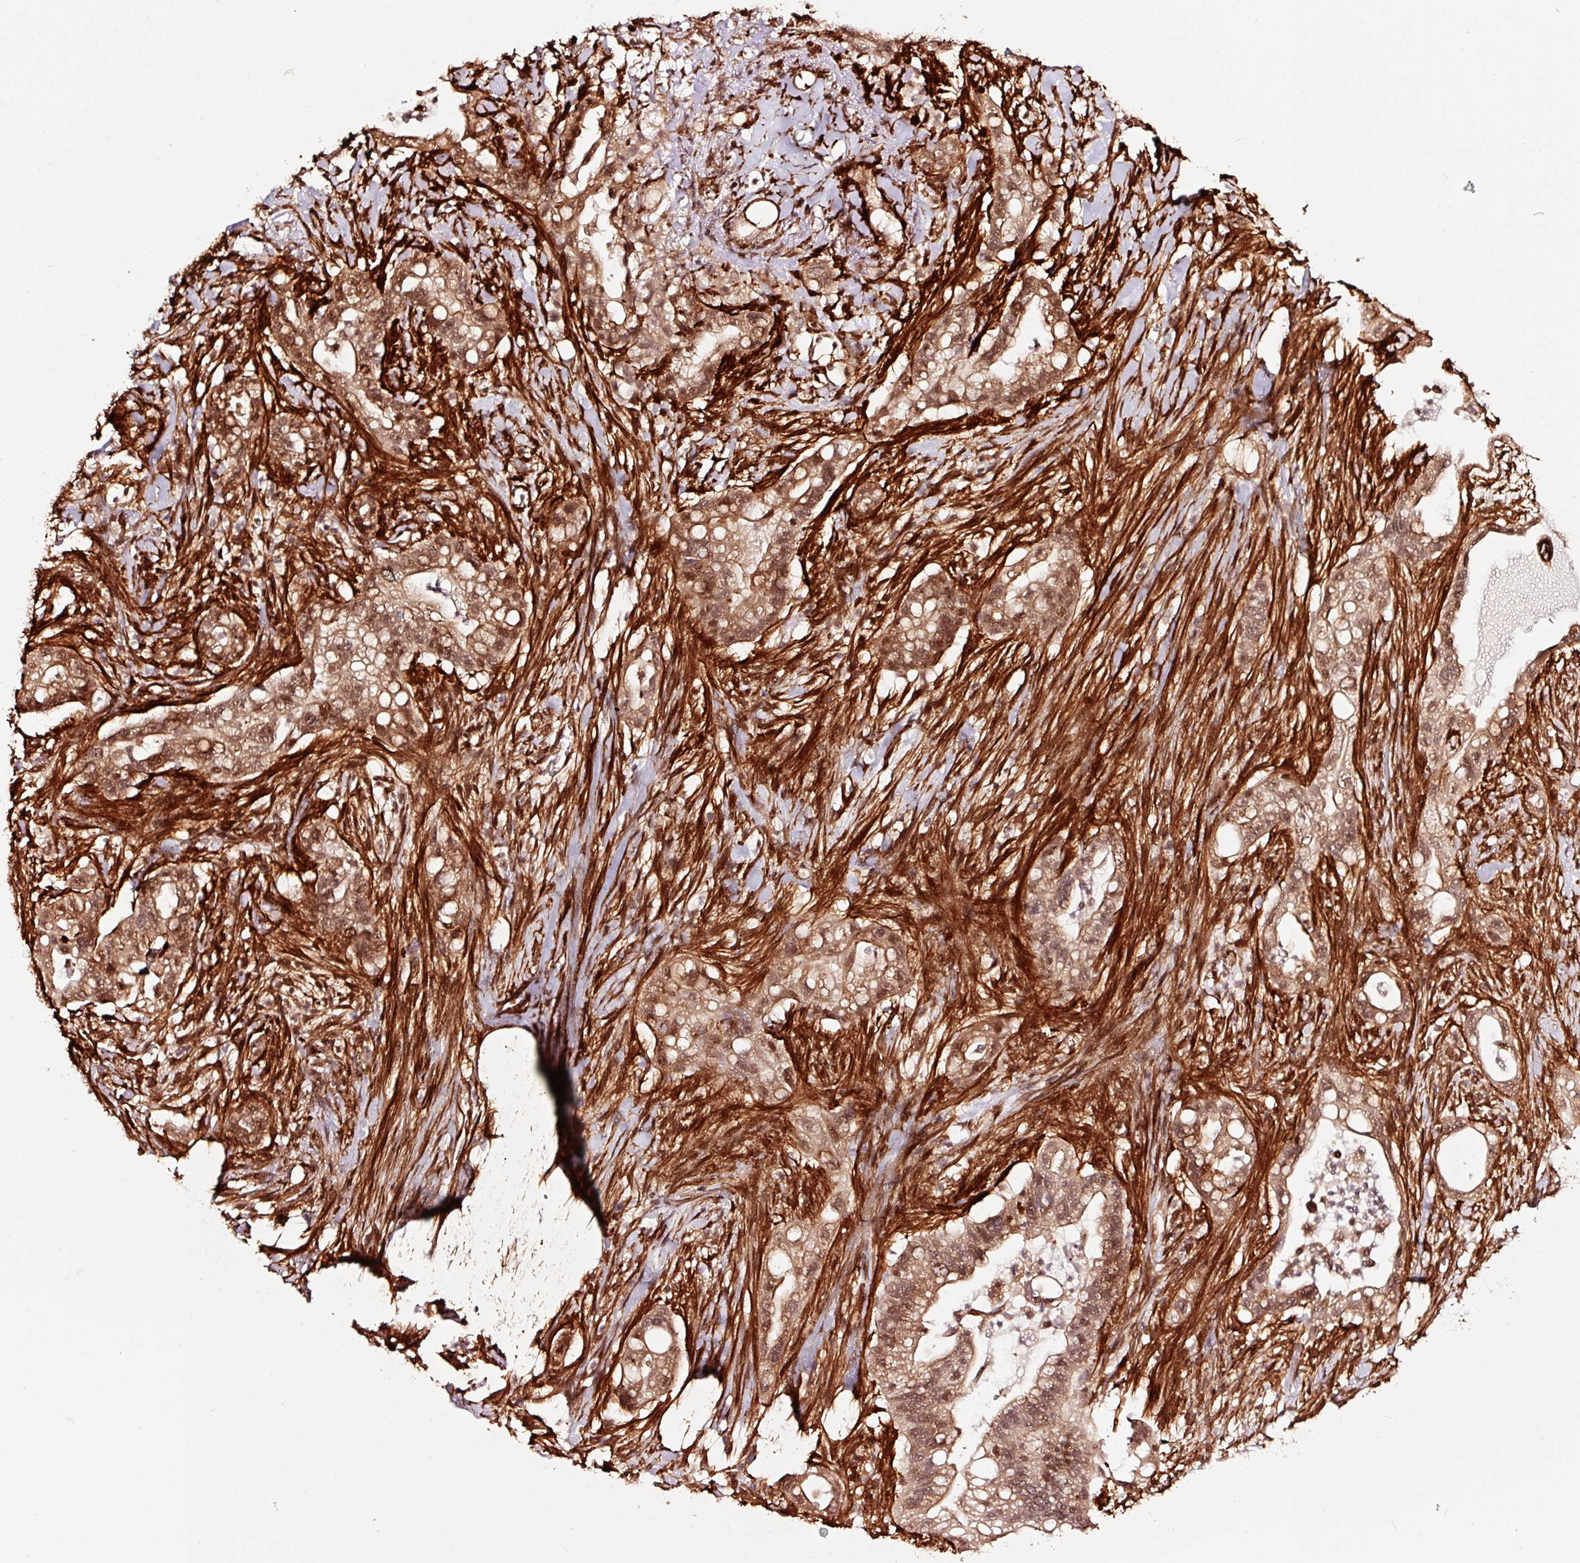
{"staining": {"intensity": "moderate", "quantity": ">75%", "location": "cytoplasmic/membranous,nuclear"}, "tissue": "pancreatic cancer", "cell_type": "Tumor cells", "image_type": "cancer", "snomed": [{"axis": "morphology", "description": "Adenocarcinoma, NOS"}, {"axis": "topography", "description": "Pancreas"}], "caption": "Brown immunohistochemical staining in human pancreatic cancer reveals moderate cytoplasmic/membranous and nuclear staining in approximately >75% of tumor cells.", "gene": "TPM1", "patient": {"sex": "male", "age": 44}}